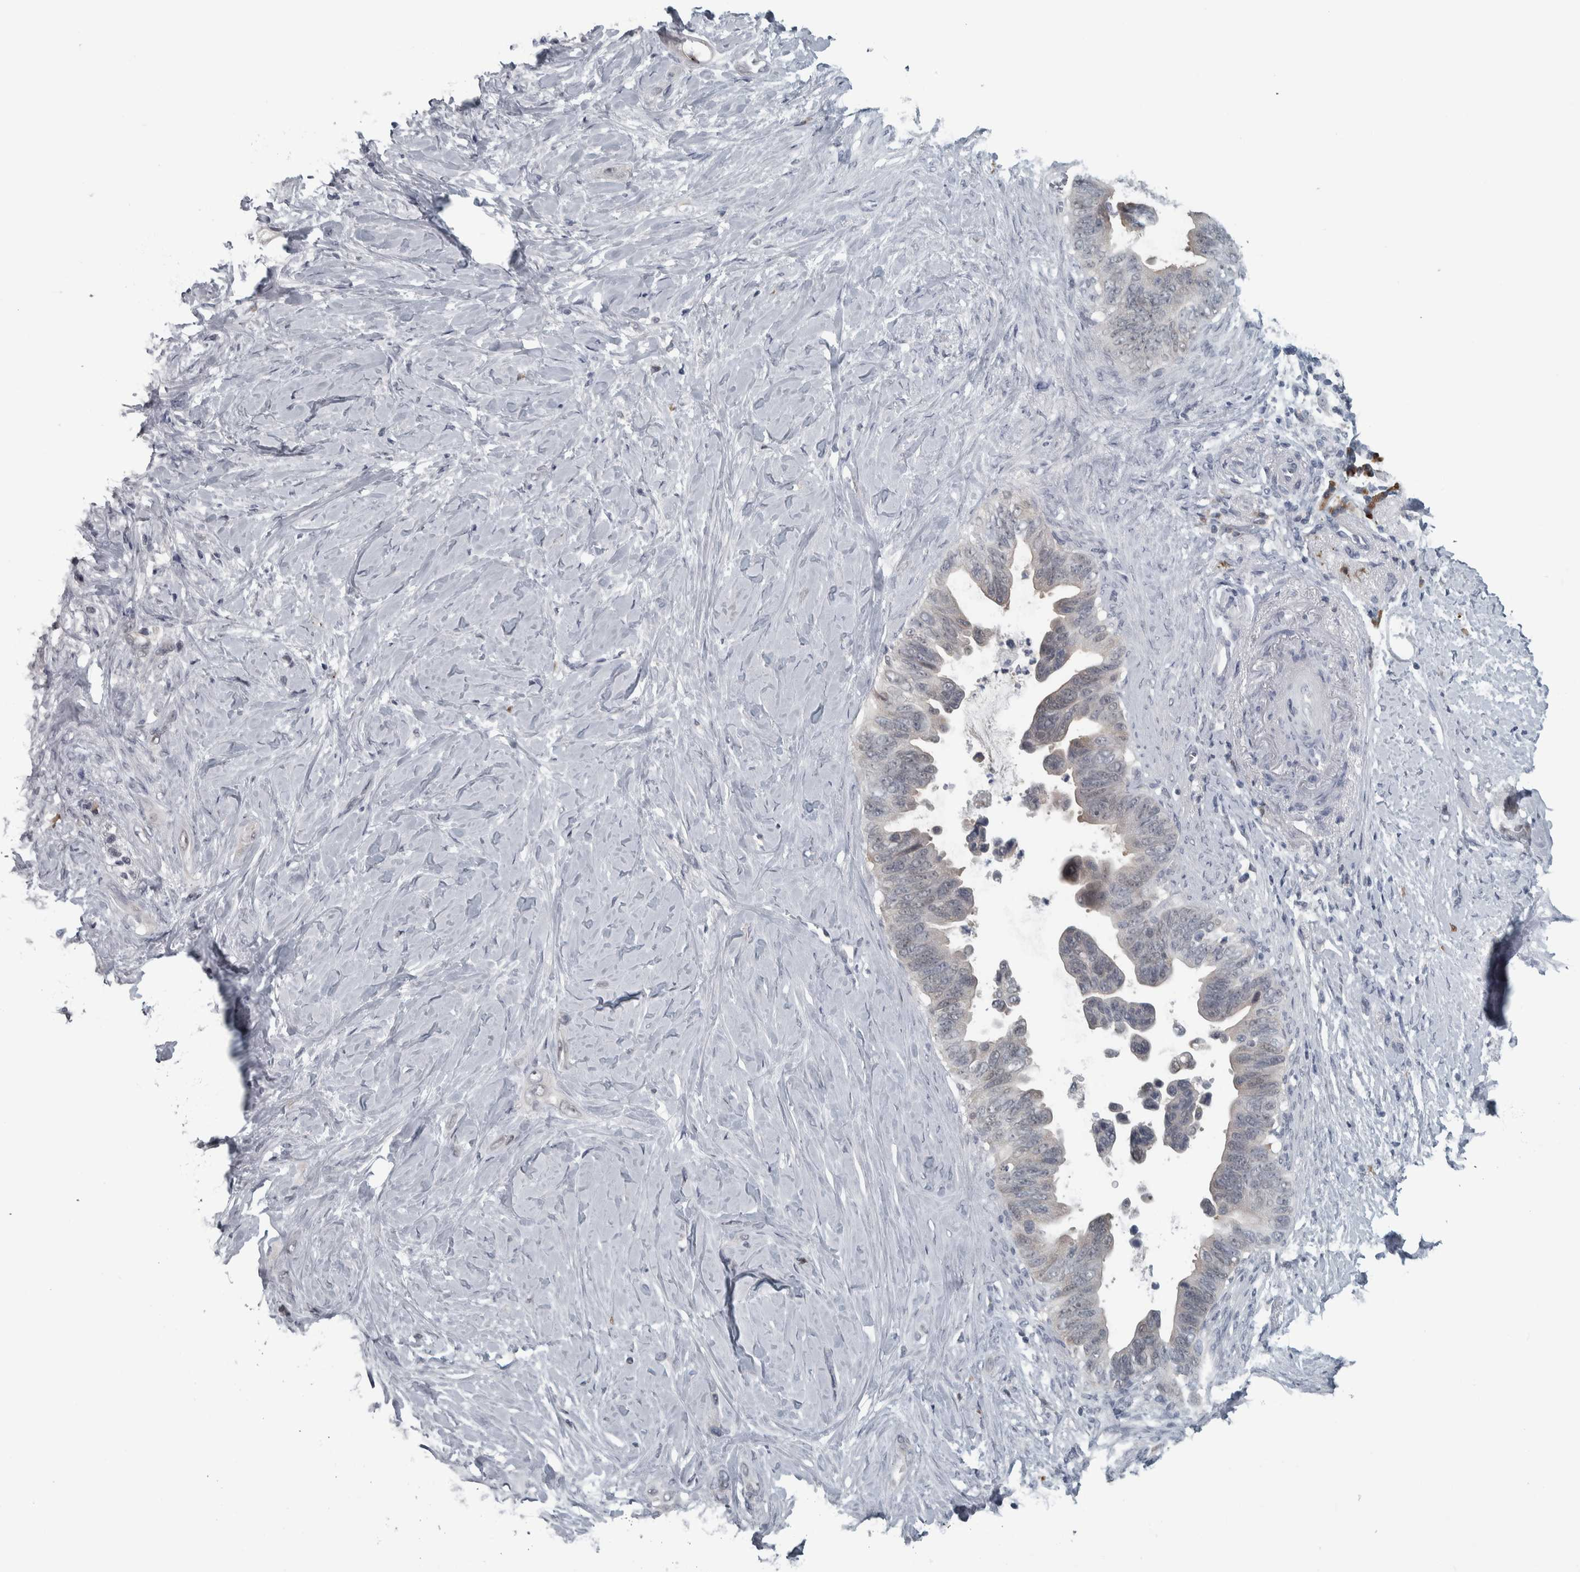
{"staining": {"intensity": "negative", "quantity": "none", "location": "none"}, "tissue": "pancreatic cancer", "cell_type": "Tumor cells", "image_type": "cancer", "snomed": [{"axis": "morphology", "description": "Adenocarcinoma, NOS"}, {"axis": "topography", "description": "Pancreas"}], "caption": "Tumor cells are negative for protein expression in human pancreatic cancer. (DAB (3,3'-diaminobenzidine) IHC, high magnification).", "gene": "CAVIN4", "patient": {"sex": "female", "age": 72}}